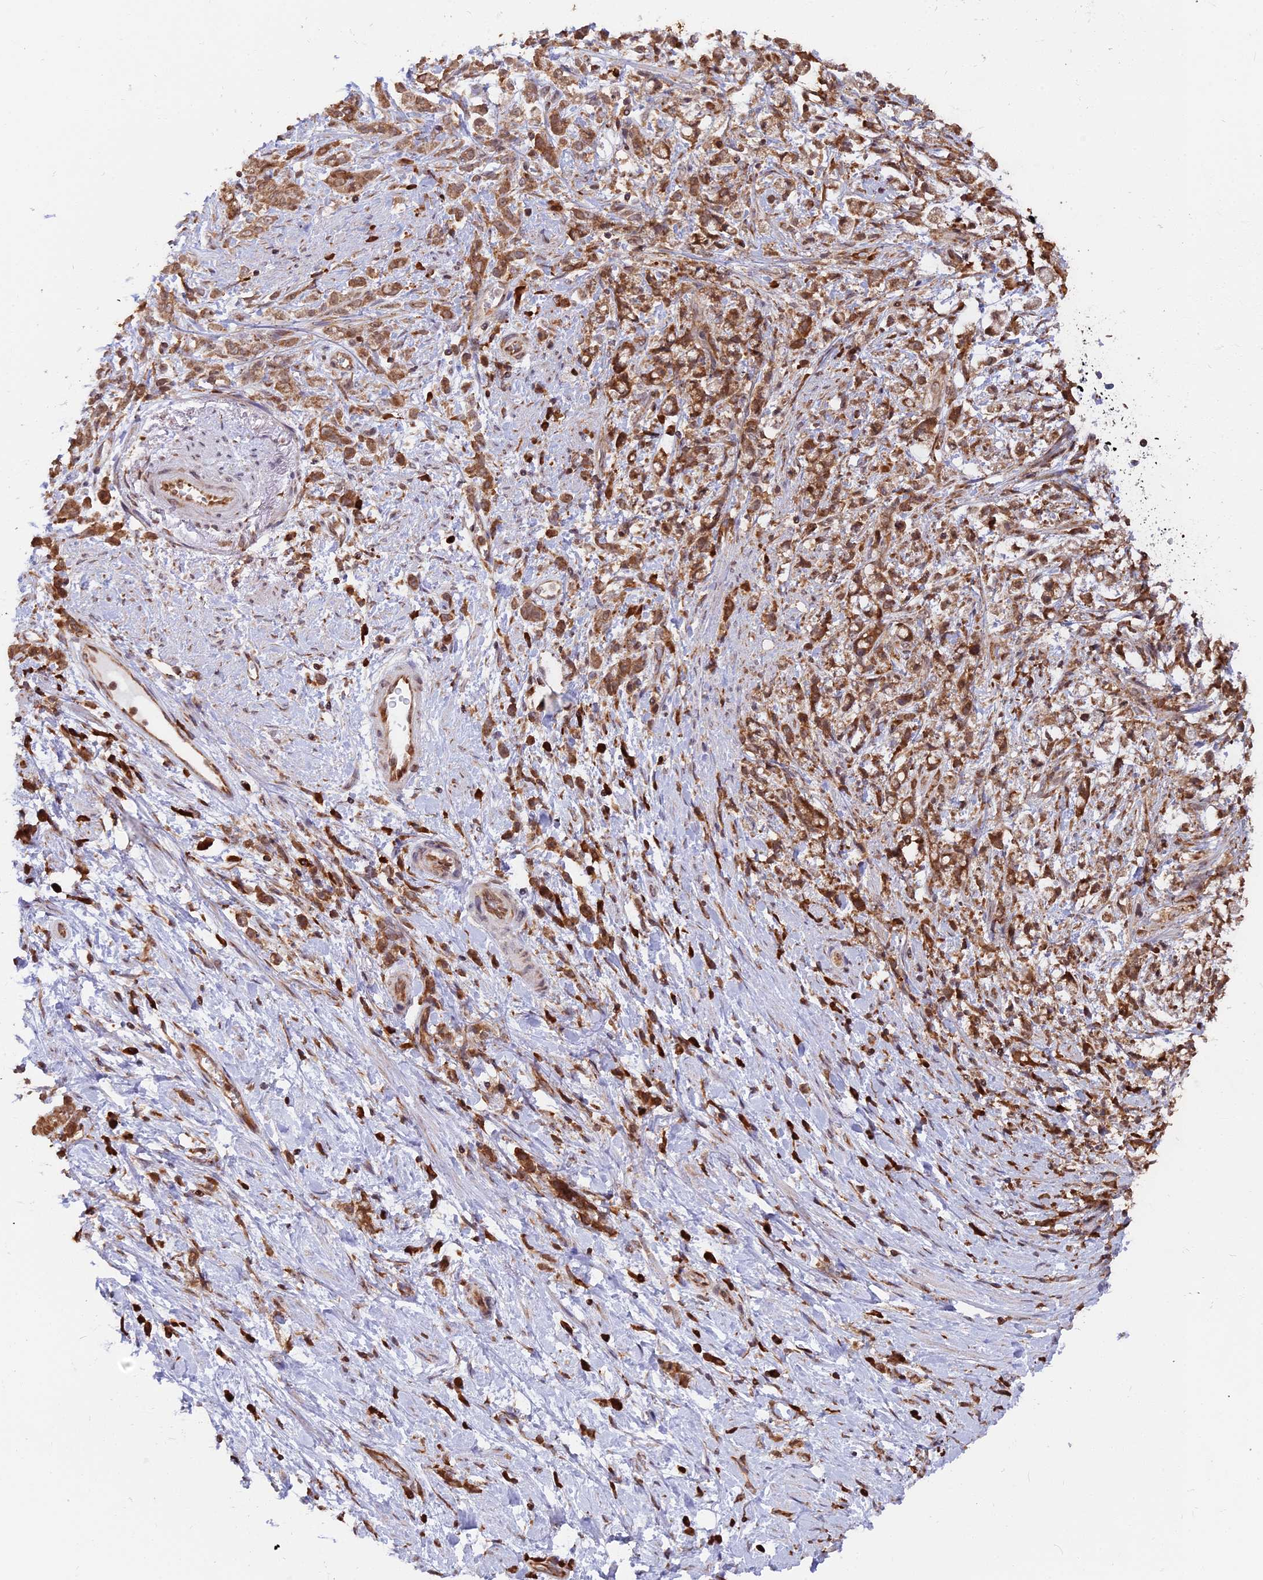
{"staining": {"intensity": "moderate", "quantity": ">75%", "location": "cytoplasmic/membranous"}, "tissue": "stomach cancer", "cell_type": "Tumor cells", "image_type": "cancer", "snomed": [{"axis": "morphology", "description": "Adenocarcinoma, NOS"}, {"axis": "topography", "description": "Stomach"}], "caption": "A photomicrograph showing moderate cytoplasmic/membranous positivity in about >75% of tumor cells in stomach cancer (adenocarcinoma), as visualized by brown immunohistochemical staining.", "gene": "RPL26", "patient": {"sex": "female", "age": 60}}